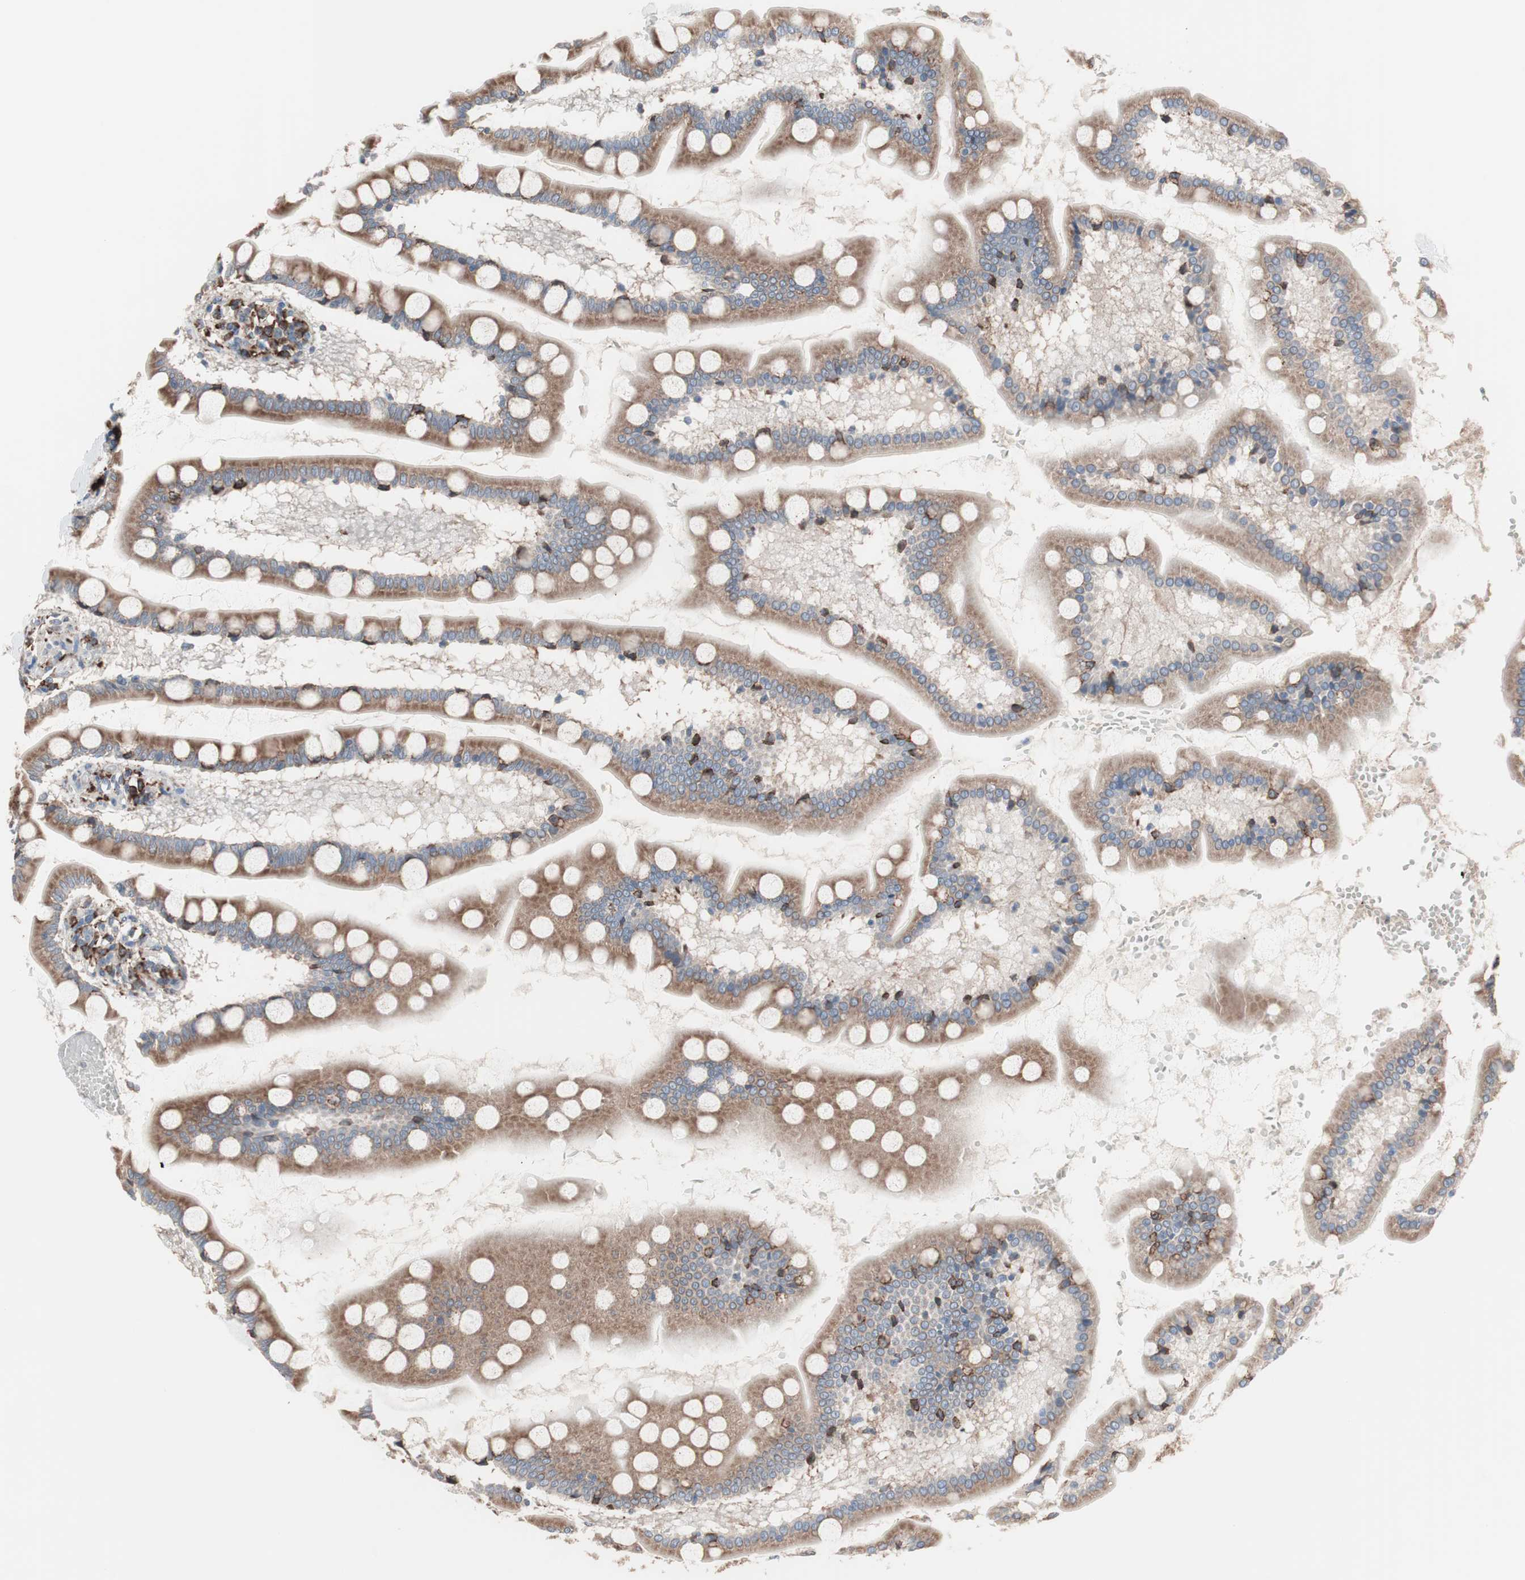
{"staining": {"intensity": "strong", "quantity": ">75%", "location": "cytoplasmic/membranous"}, "tissue": "small intestine", "cell_type": "Glandular cells", "image_type": "normal", "snomed": [{"axis": "morphology", "description": "Normal tissue, NOS"}, {"axis": "topography", "description": "Small intestine"}], "caption": "Immunohistochemistry staining of normal small intestine, which displays high levels of strong cytoplasmic/membranous positivity in about >75% of glandular cells indicating strong cytoplasmic/membranous protein positivity. The staining was performed using DAB (3,3'-diaminobenzidine) (brown) for protein detection and nuclei were counterstained in hematoxylin (blue).", "gene": "SLC27A4", "patient": {"sex": "male", "age": 41}}